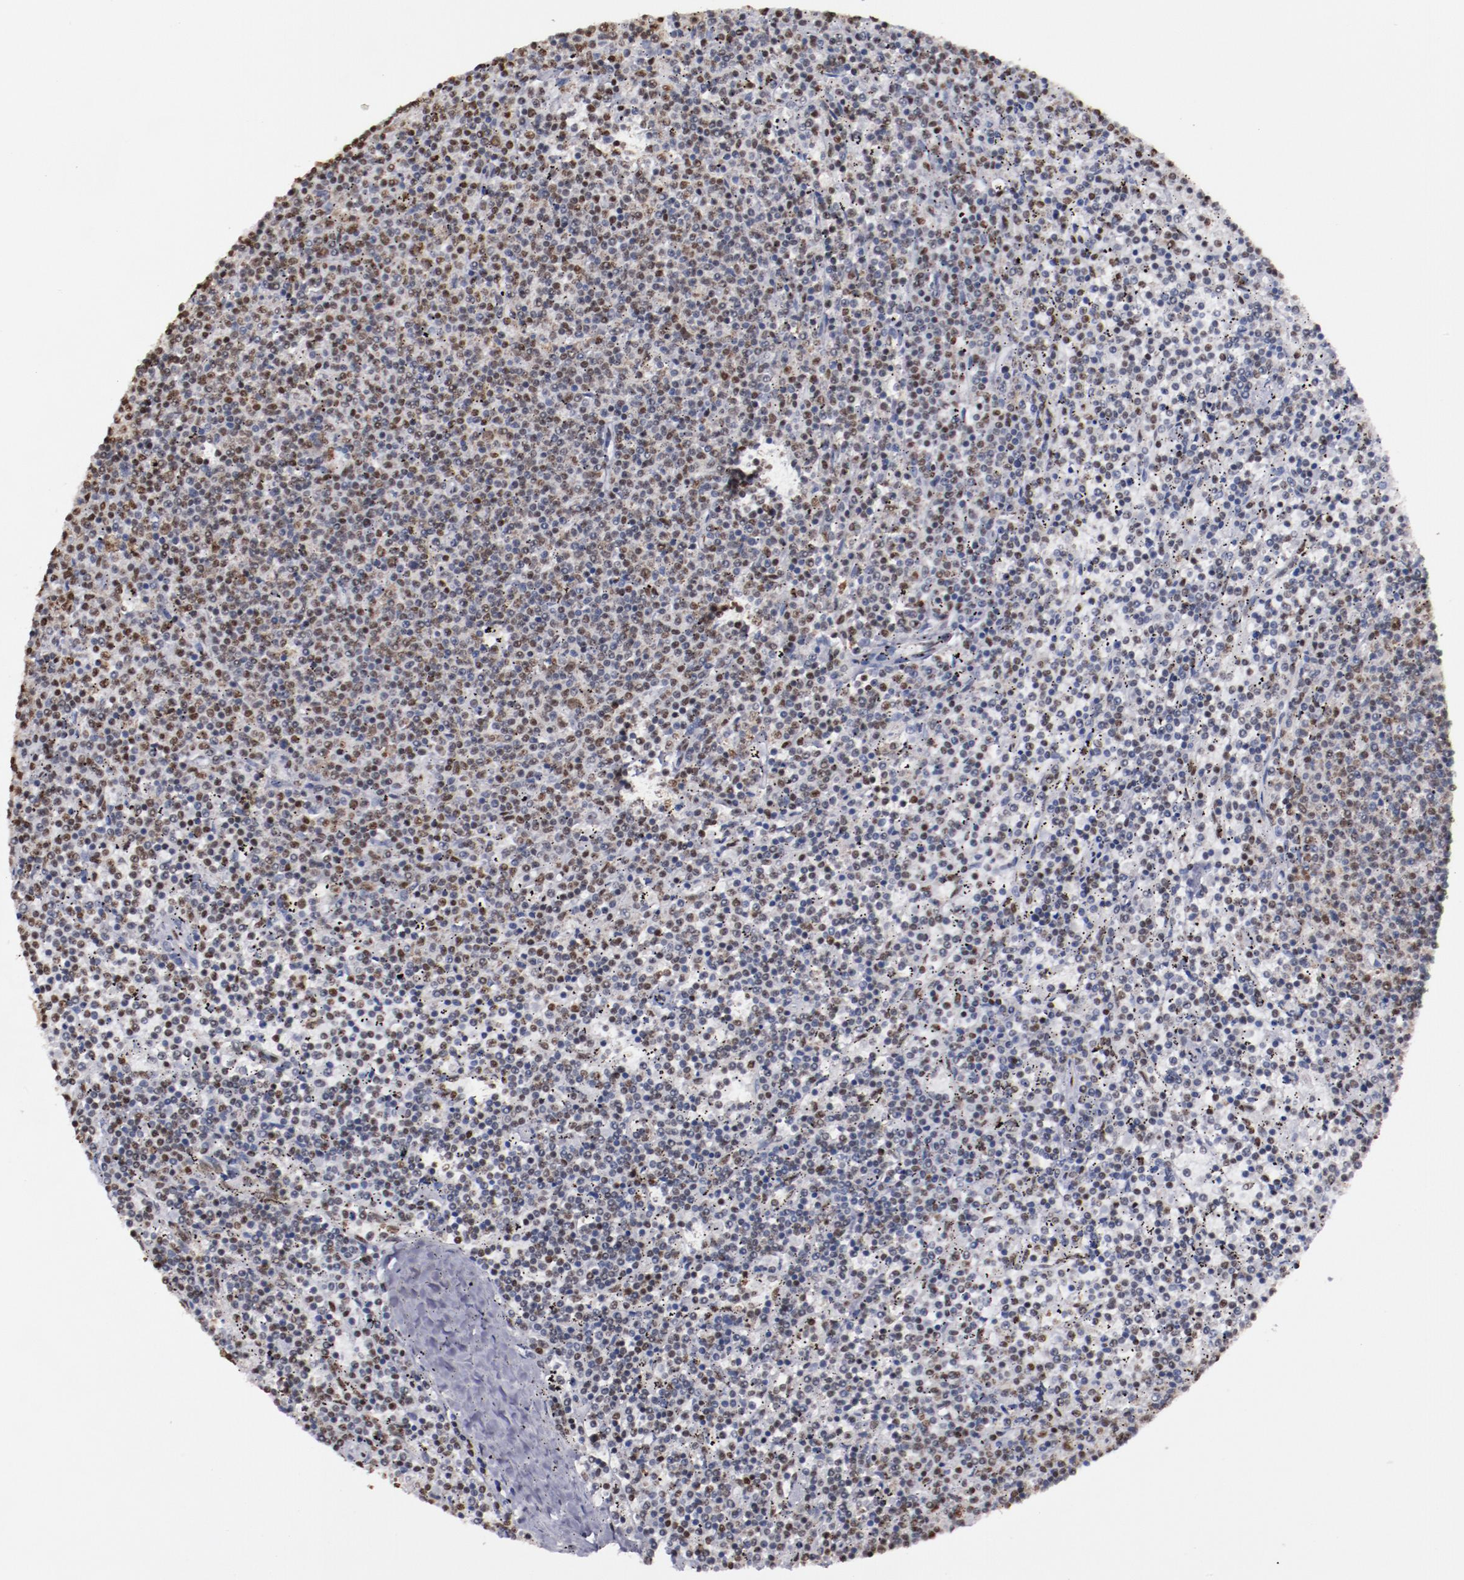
{"staining": {"intensity": "strong", "quantity": ">75%", "location": "nuclear"}, "tissue": "lymphoma", "cell_type": "Tumor cells", "image_type": "cancer", "snomed": [{"axis": "morphology", "description": "Malignant lymphoma, non-Hodgkin's type, Low grade"}, {"axis": "topography", "description": "Spleen"}], "caption": "Lymphoma stained with a brown dye displays strong nuclear positive staining in about >75% of tumor cells.", "gene": "HNRNPA2B1", "patient": {"sex": "female", "age": 50}}